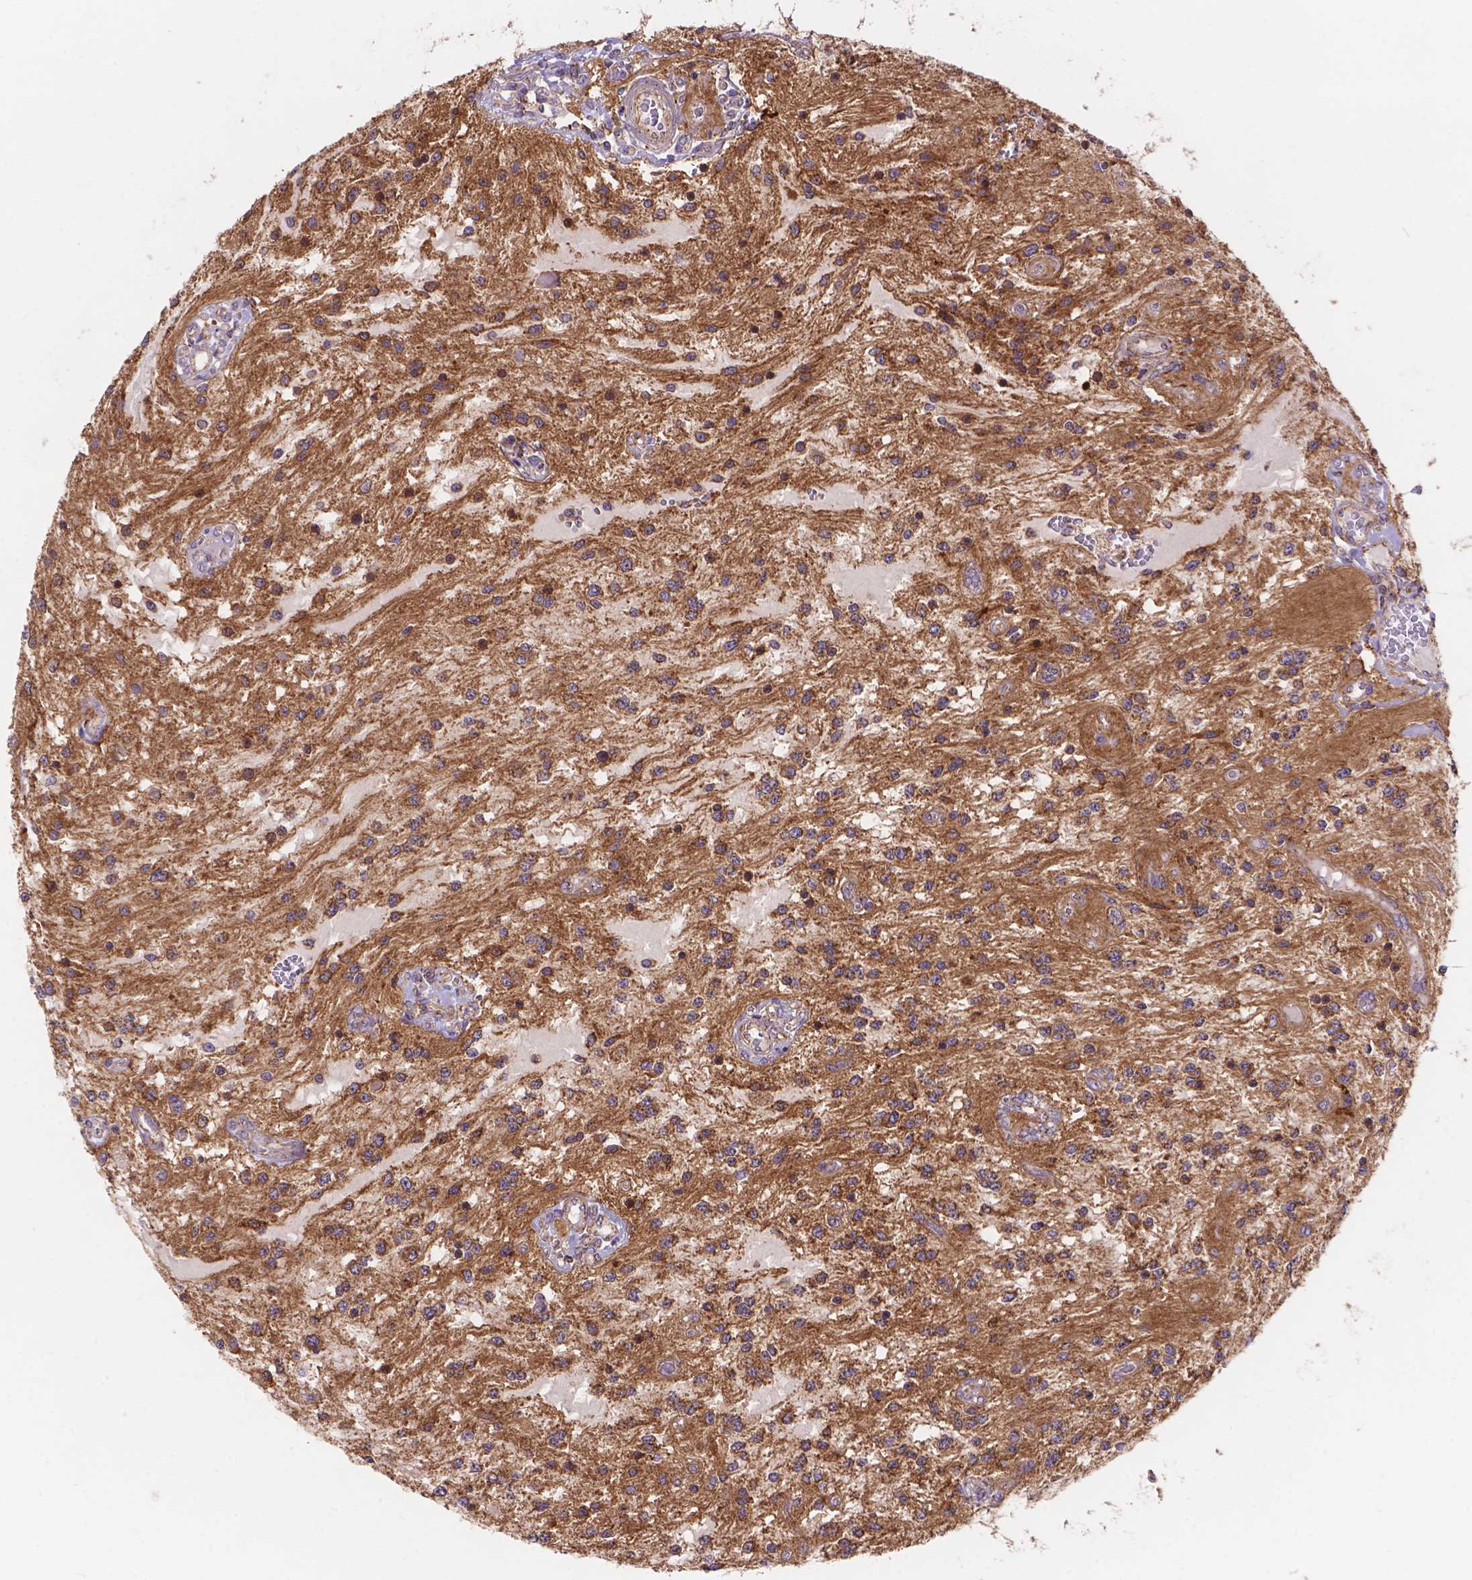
{"staining": {"intensity": "moderate", "quantity": ">75%", "location": "cytoplasmic/membranous"}, "tissue": "glioma", "cell_type": "Tumor cells", "image_type": "cancer", "snomed": [{"axis": "morphology", "description": "Glioma, malignant, Low grade"}, {"axis": "topography", "description": "Cerebellum"}], "caption": "Immunohistochemical staining of human low-grade glioma (malignant) exhibits moderate cytoplasmic/membranous protein positivity in approximately >75% of tumor cells.", "gene": "AK3", "patient": {"sex": "female", "age": 14}}